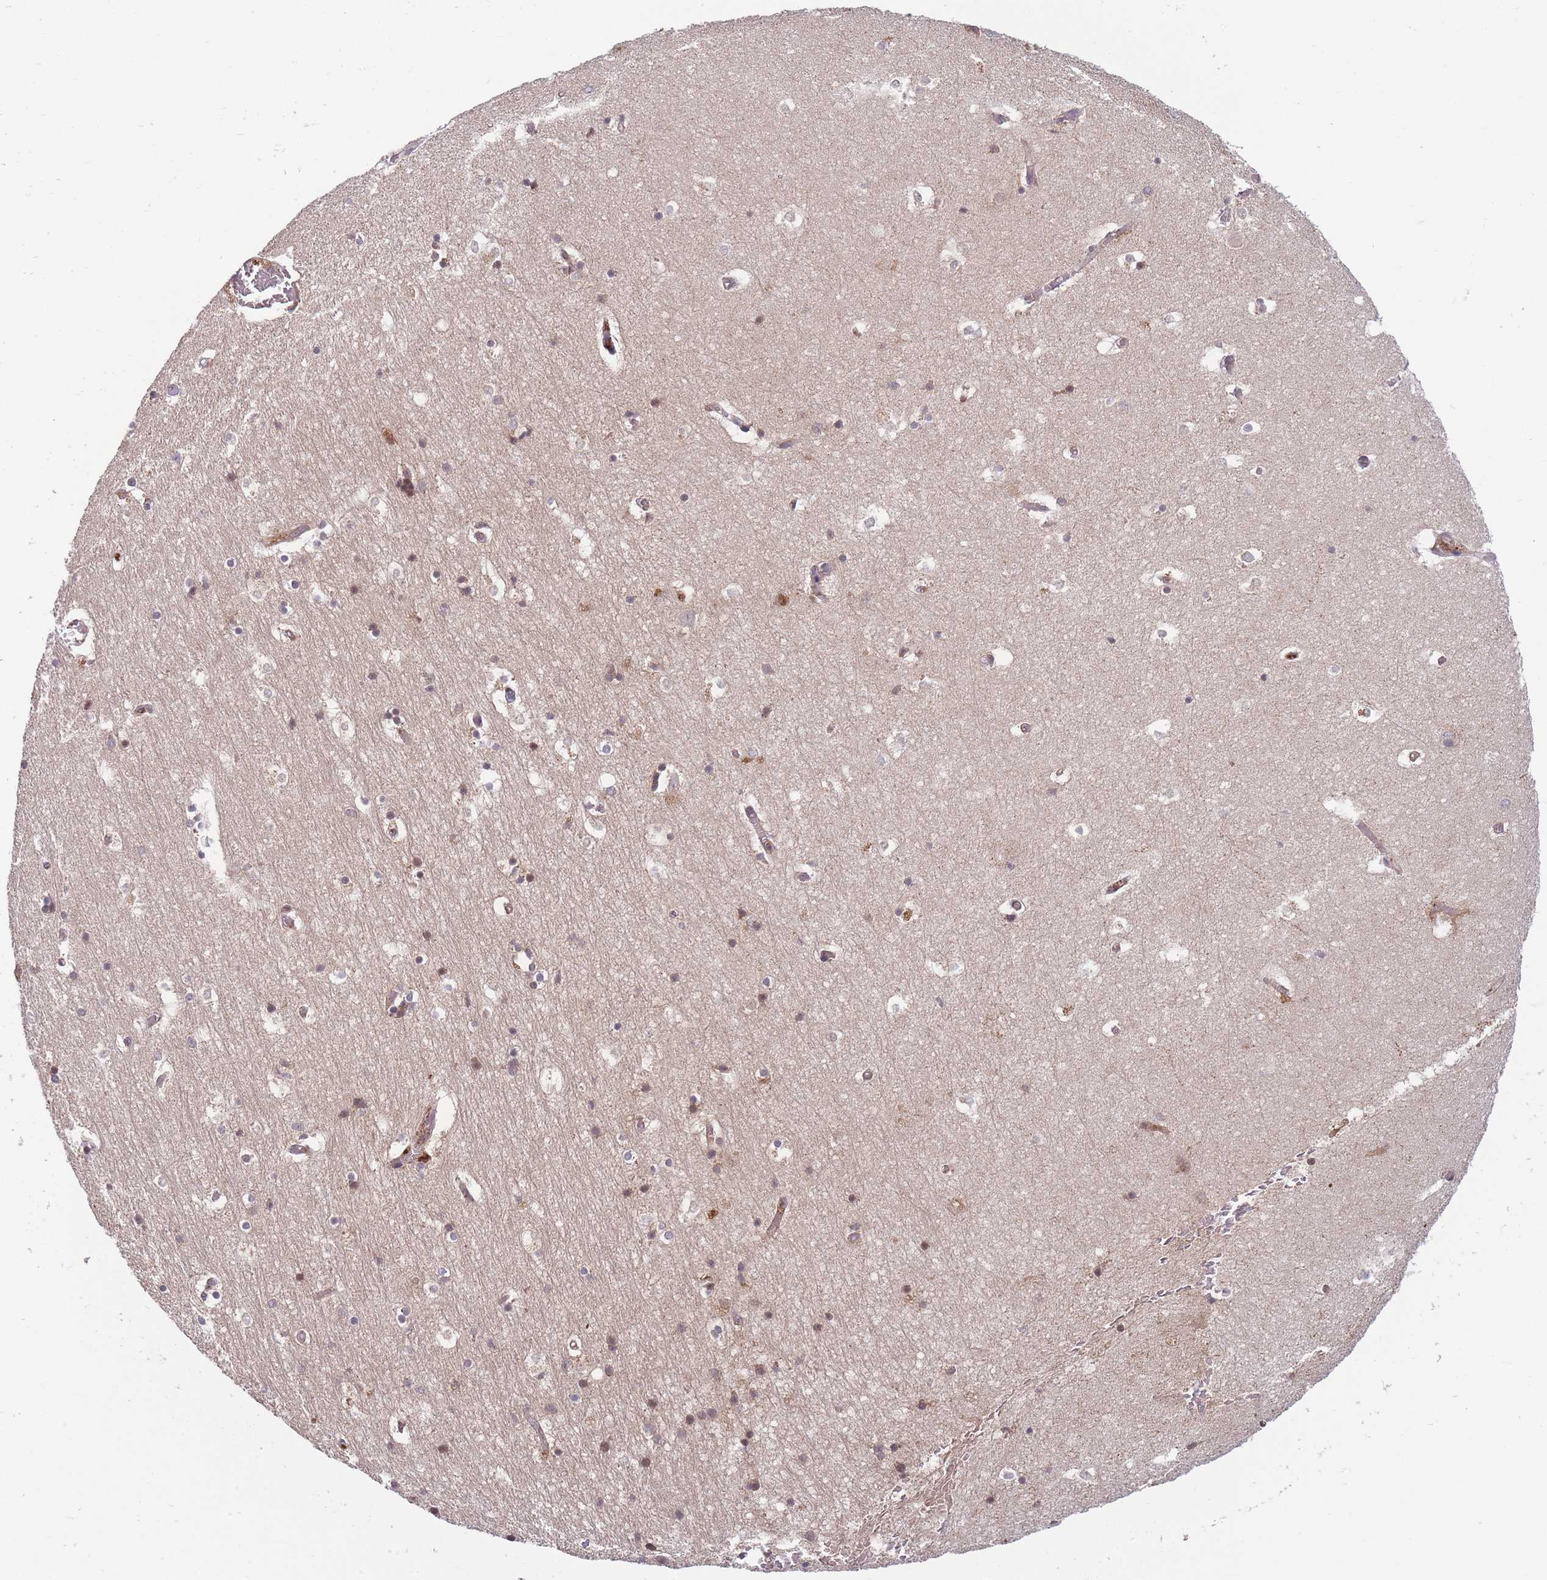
{"staining": {"intensity": "moderate", "quantity": "<25%", "location": "nuclear"}, "tissue": "hippocampus", "cell_type": "Glial cells", "image_type": "normal", "snomed": [{"axis": "morphology", "description": "Normal tissue, NOS"}, {"axis": "topography", "description": "Hippocampus"}], "caption": "Glial cells exhibit low levels of moderate nuclear staining in about <25% of cells in benign hippocampus.", "gene": "RALGDS", "patient": {"sex": "female", "age": 52}}